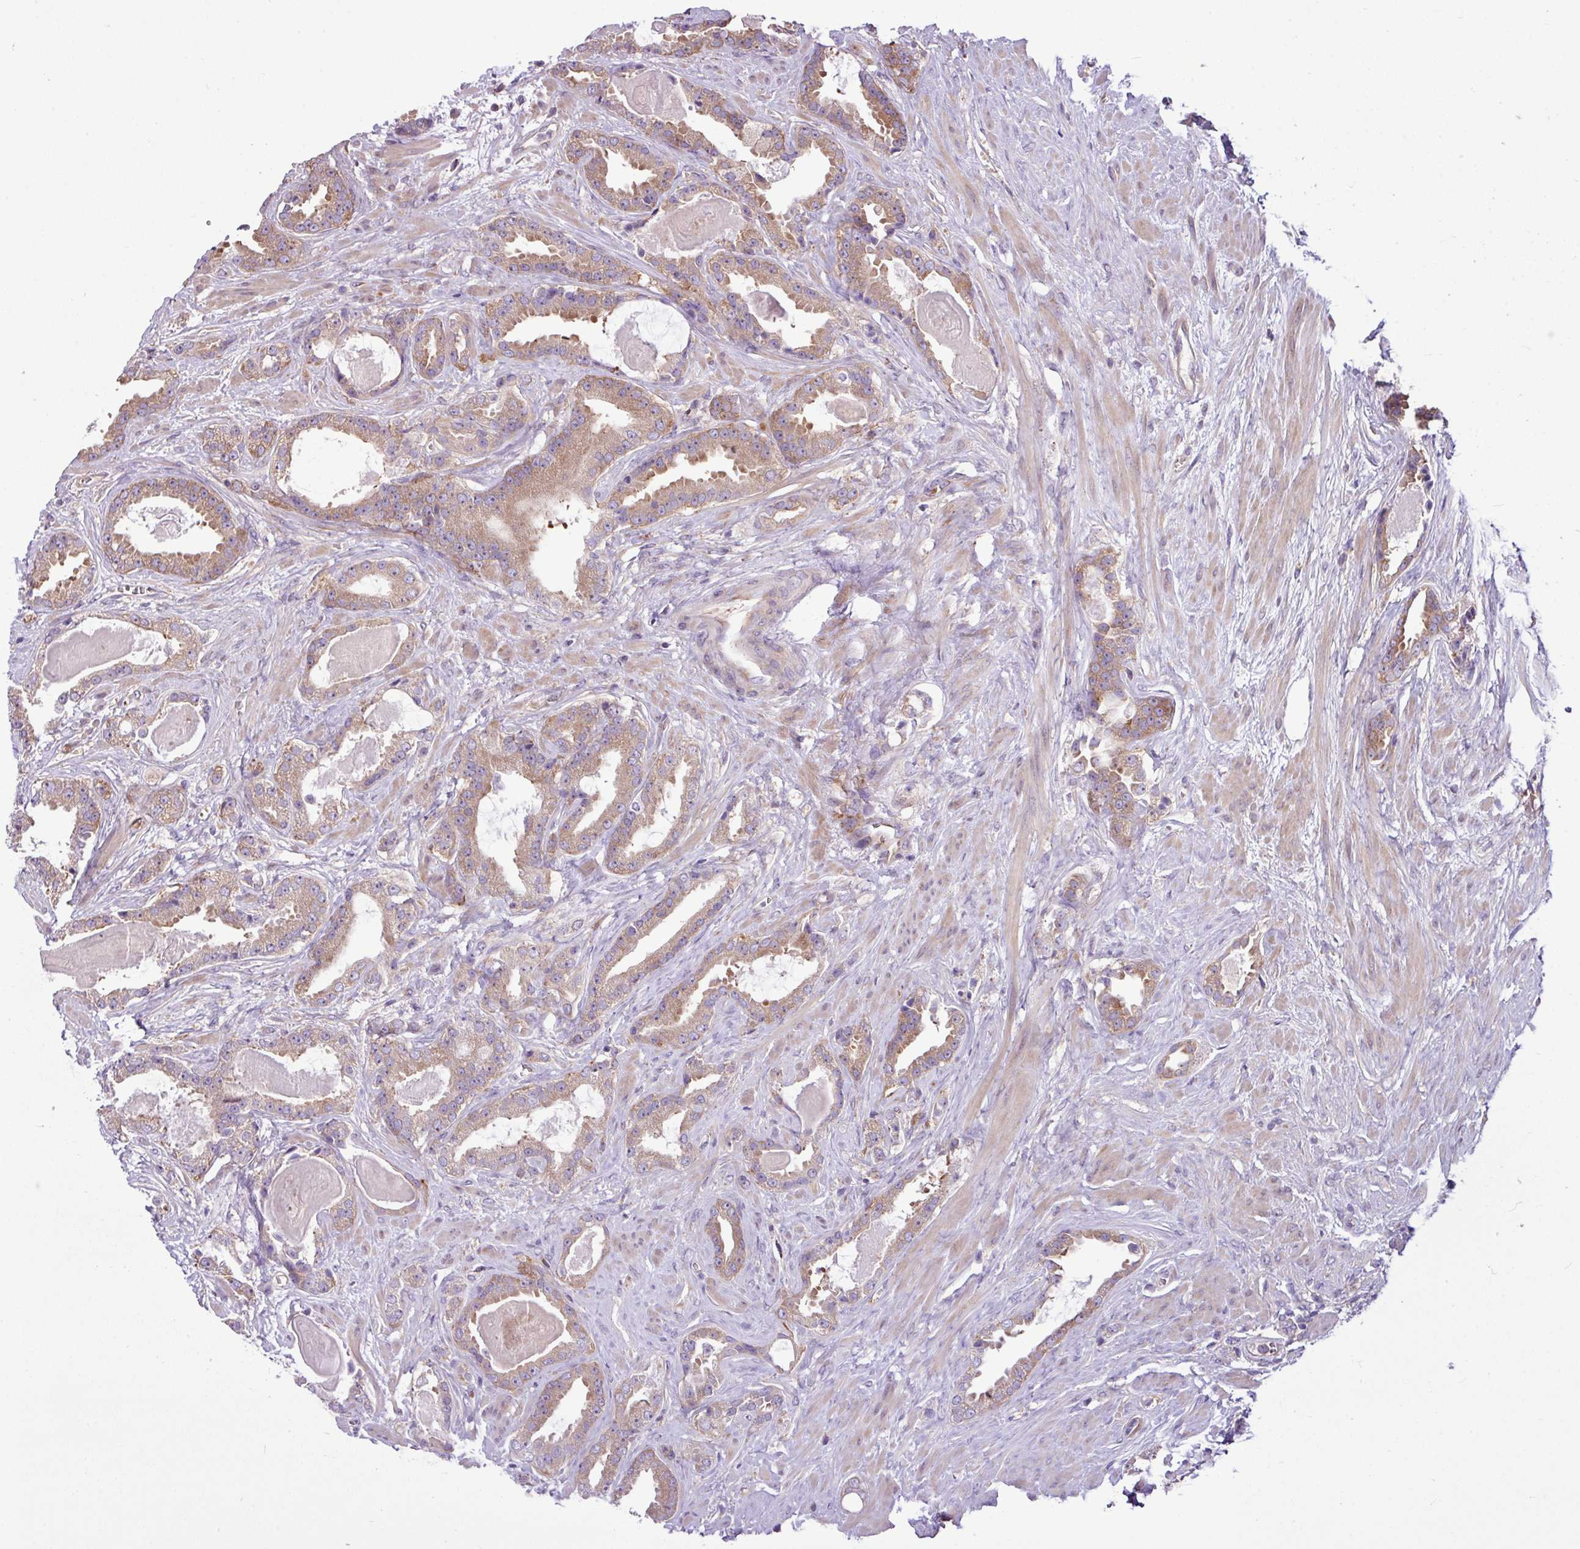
{"staining": {"intensity": "moderate", "quantity": ">75%", "location": "cytoplasmic/membranous"}, "tissue": "prostate cancer", "cell_type": "Tumor cells", "image_type": "cancer", "snomed": [{"axis": "morphology", "description": "Adenocarcinoma, Low grade"}, {"axis": "topography", "description": "Prostate"}], "caption": "A brown stain shows moderate cytoplasmic/membranous expression of a protein in prostate cancer tumor cells.", "gene": "MROH2A", "patient": {"sex": "male", "age": 62}}